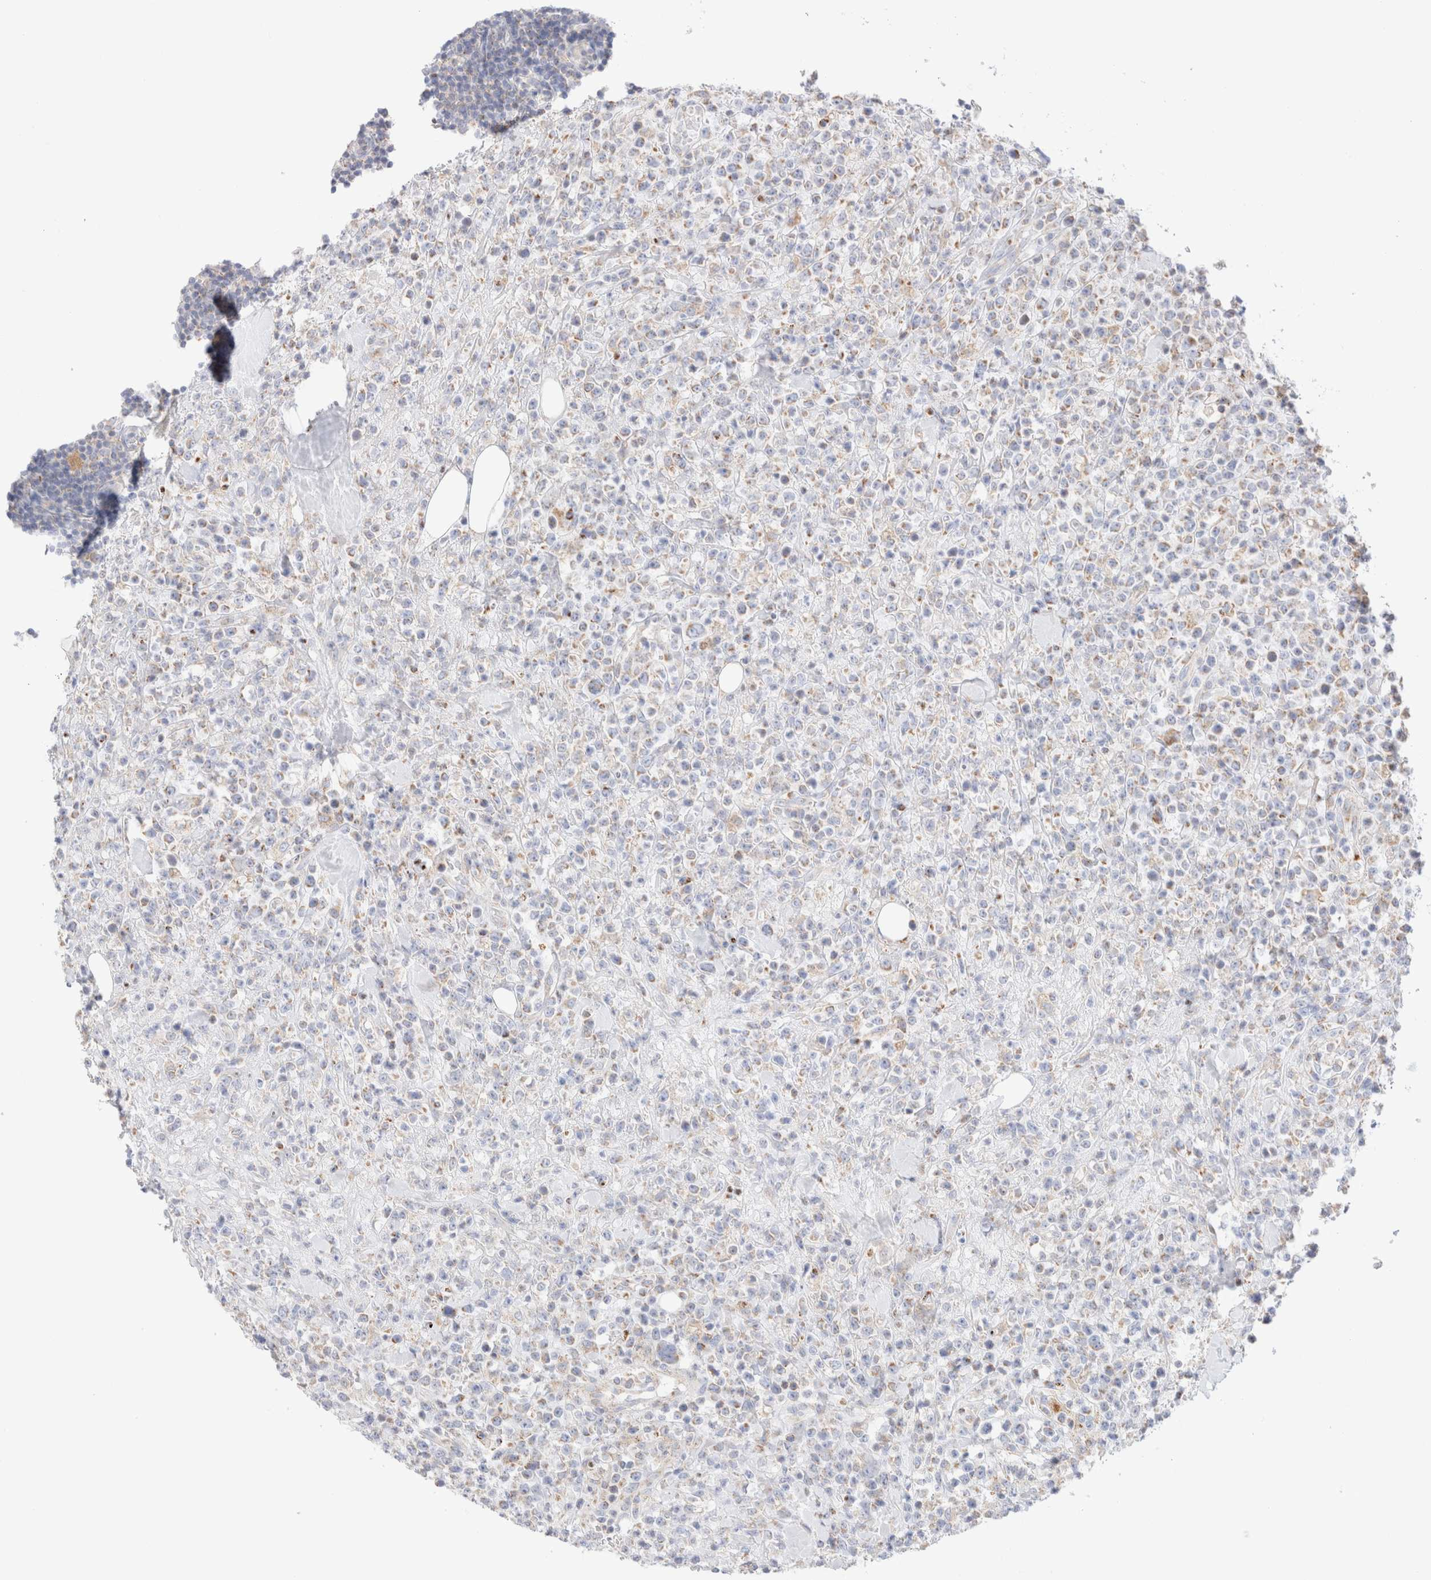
{"staining": {"intensity": "weak", "quantity": "25%-75%", "location": "cytoplasmic/membranous"}, "tissue": "lymphoma", "cell_type": "Tumor cells", "image_type": "cancer", "snomed": [{"axis": "morphology", "description": "Malignant lymphoma, non-Hodgkin's type, High grade"}, {"axis": "topography", "description": "Colon"}], "caption": "High-magnification brightfield microscopy of high-grade malignant lymphoma, non-Hodgkin's type stained with DAB (3,3'-diaminobenzidine) (brown) and counterstained with hematoxylin (blue). tumor cells exhibit weak cytoplasmic/membranous positivity is appreciated in about25%-75% of cells.", "gene": "ATP6V1C1", "patient": {"sex": "female", "age": 53}}